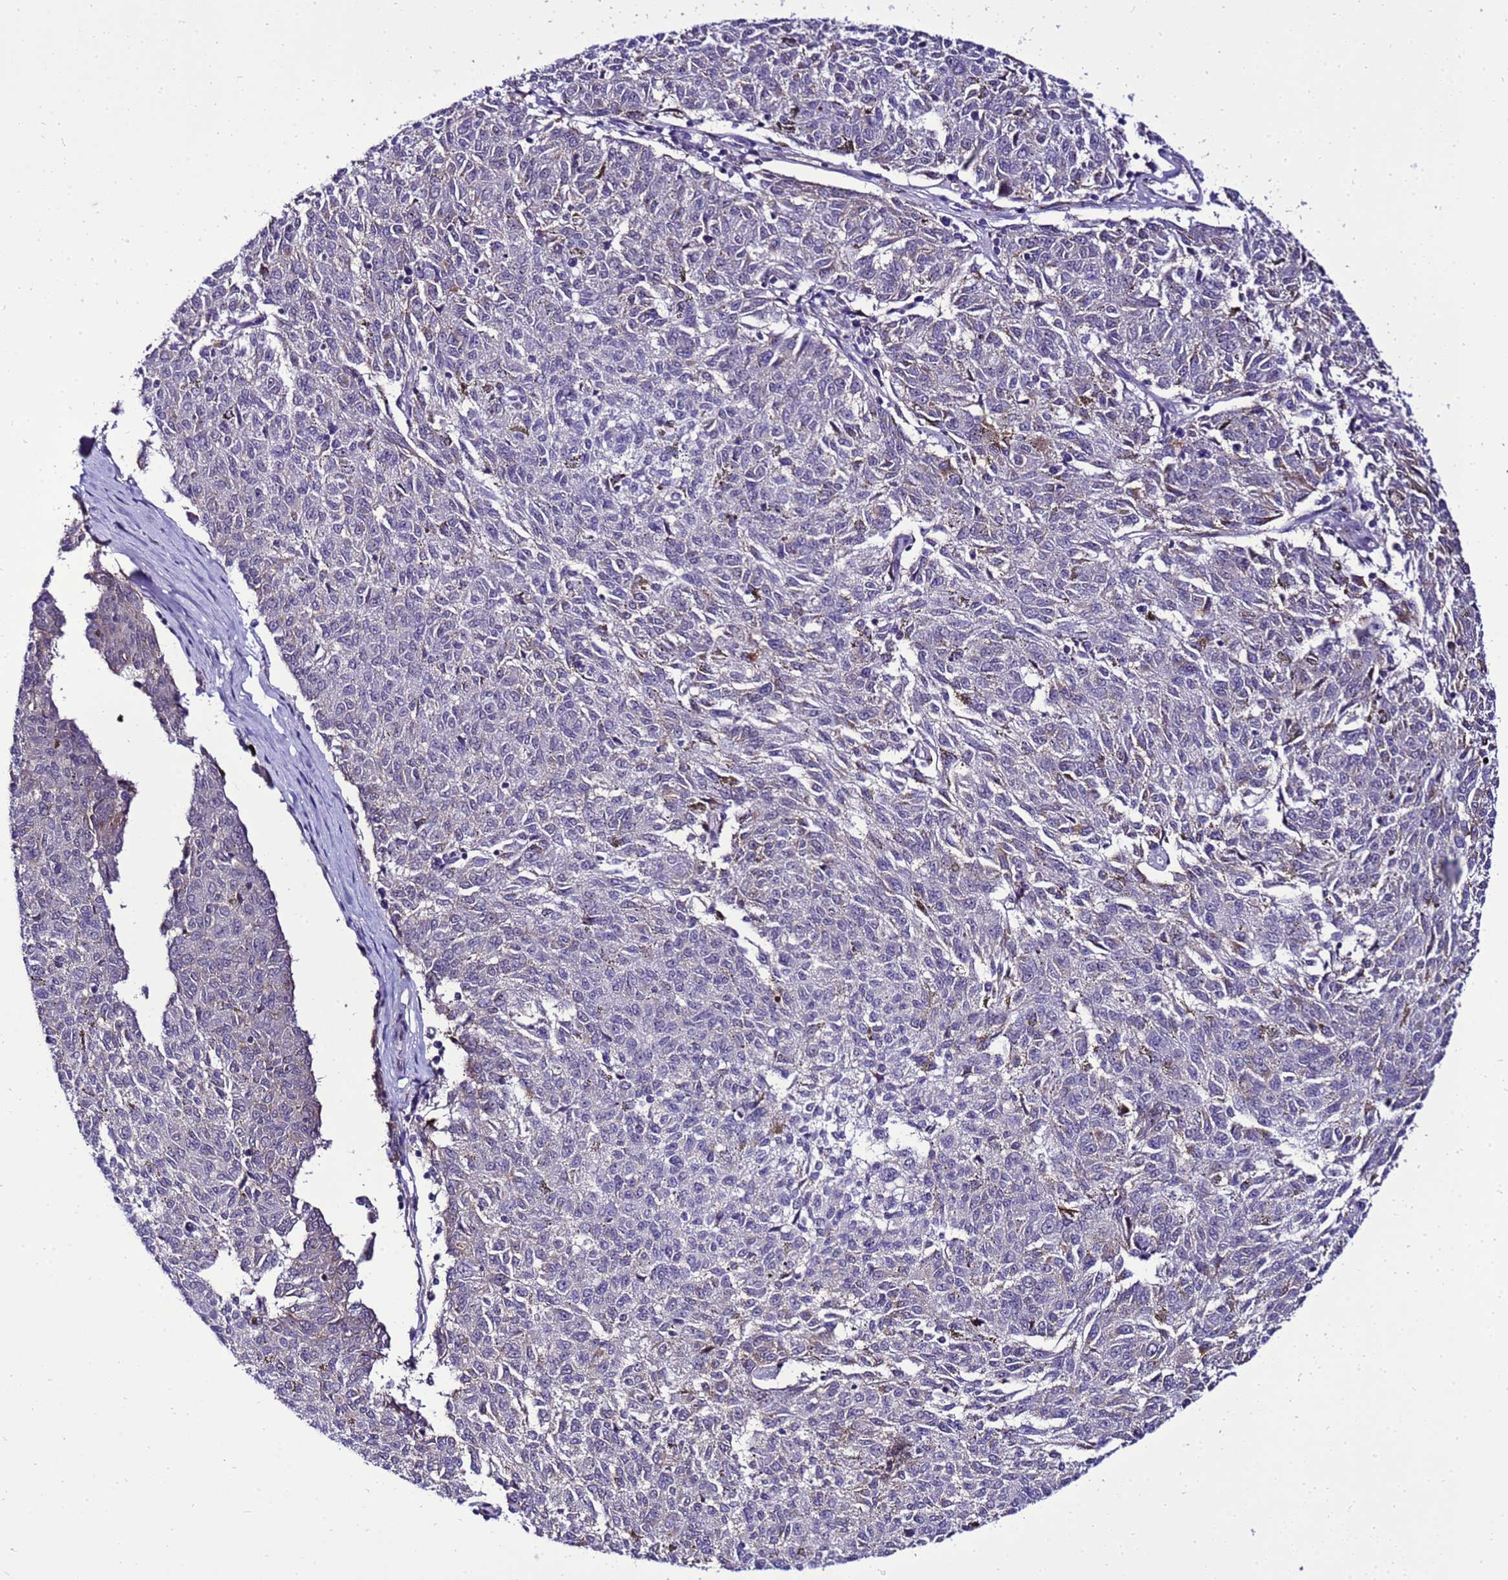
{"staining": {"intensity": "negative", "quantity": "none", "location": "none"}, "tissue": "melanoma", "cell_type": "Tumor cells", "image_type": "cancer", "snomed": [{"axis": "morphology", "description": "Malignant melanoma, NOS"}, {"axis": "topography", "description": "Skin"}], "caption": "The histopathology image demonstrates no staining of tumor cells in malignant melanoma.", "gene": "C19orf47", "patient": {"sex": "female", "age": 72}}